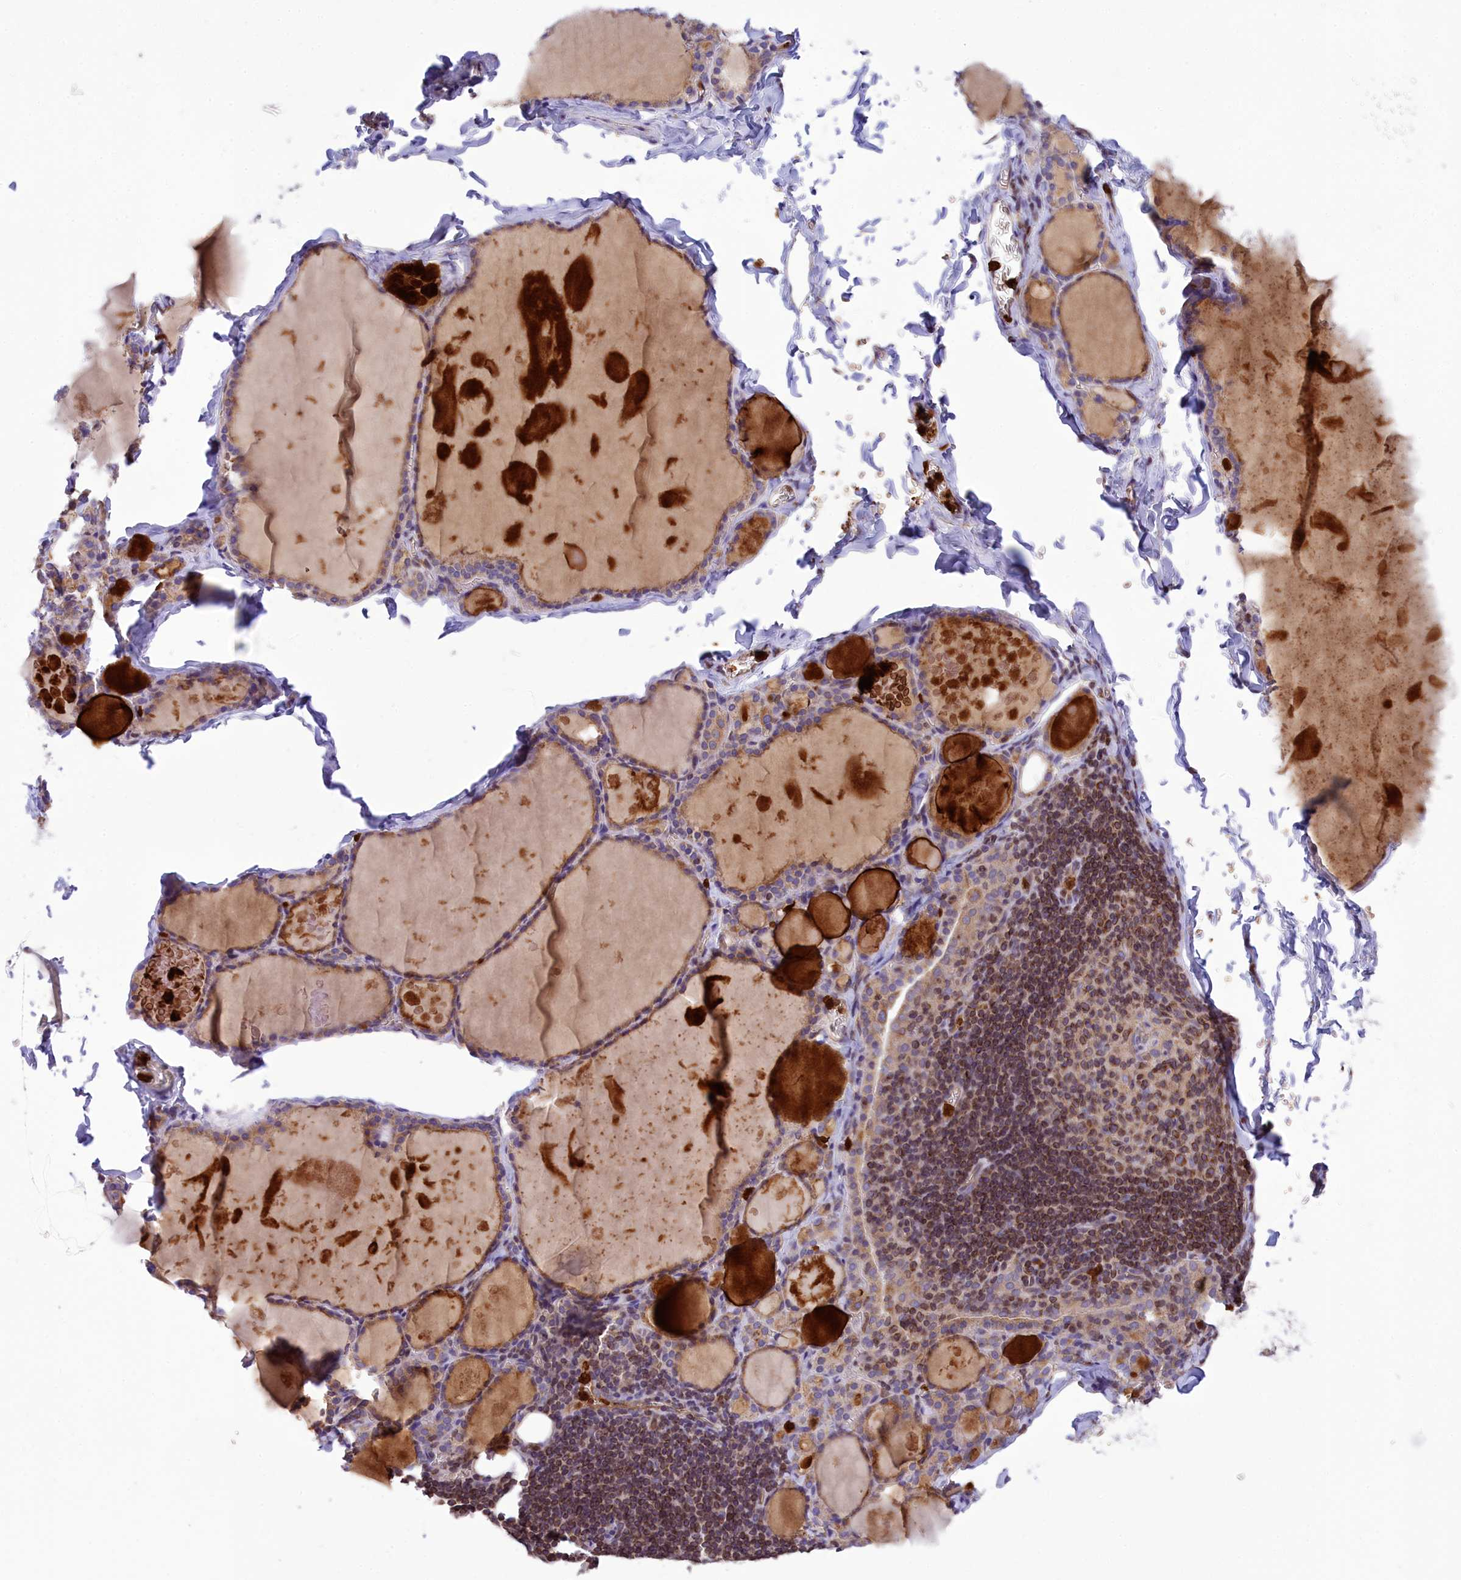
{"staining": {"intensity": "weak", "quantity": ">75%", "location": "cytoplasmic/membranous"}, "tissue": "thyroid gland", "cell_type": "Glandular cells", "image_type": "normal", "snomed": [{"axis": "morphology", "description": "Normal tissue, NOS"}, {"axis": "topography", "description": "Thyroid gland"}], "caption": "An immunohistochemistry (IHC) micrograph of normal tissue is shown. Protein staining in brown labels weak cytoplasmic/membranous positivity in thyroid gland within glandular cells.", "gene": "PKHD1L1", "patient": {"sex": "male", "age": 56}}